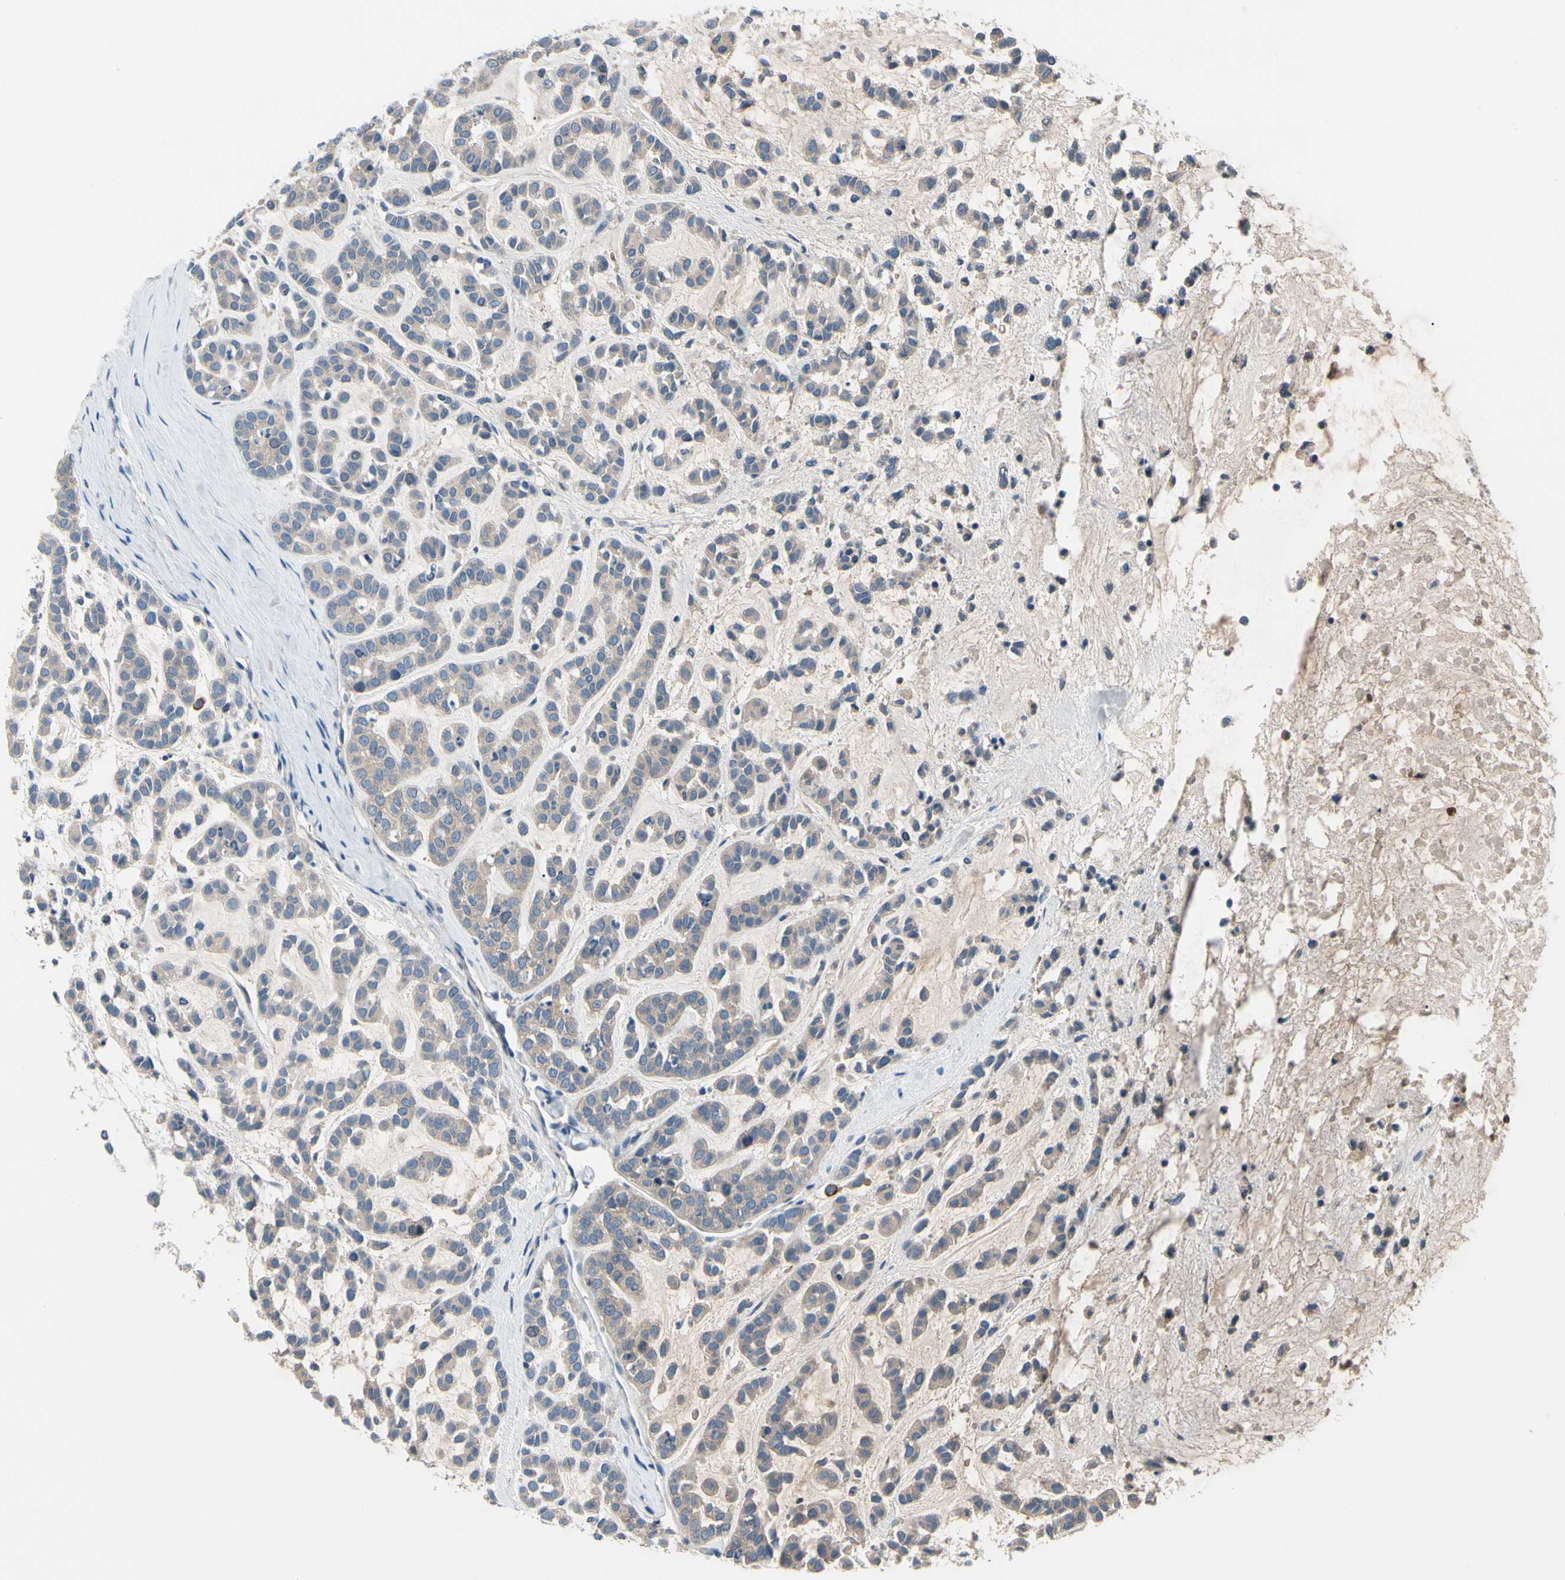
{"staining": {"intensity": "negative", "quantity": "none", "location": "none"}, "tissue": "head and neck cancer", "cell_type": "Tumor cells", "image_type": "cancer", "snomed": [{"axis": "morphology", "description": "Adenocarcinoma, NOS"}, {"axis": "morphology", "description": "Adenoma, NOS"}, {"axis": "topography", "description": "Head-Neck"}], "caption": "Tumor cells show no significant staining in adenoma (head and neck). The staining is performed using DAB brown chromogen with nuclei counter-stained in using hematoxylin.", "gene": "HJURP", "patient": {"sex": "female", "age": 55}}